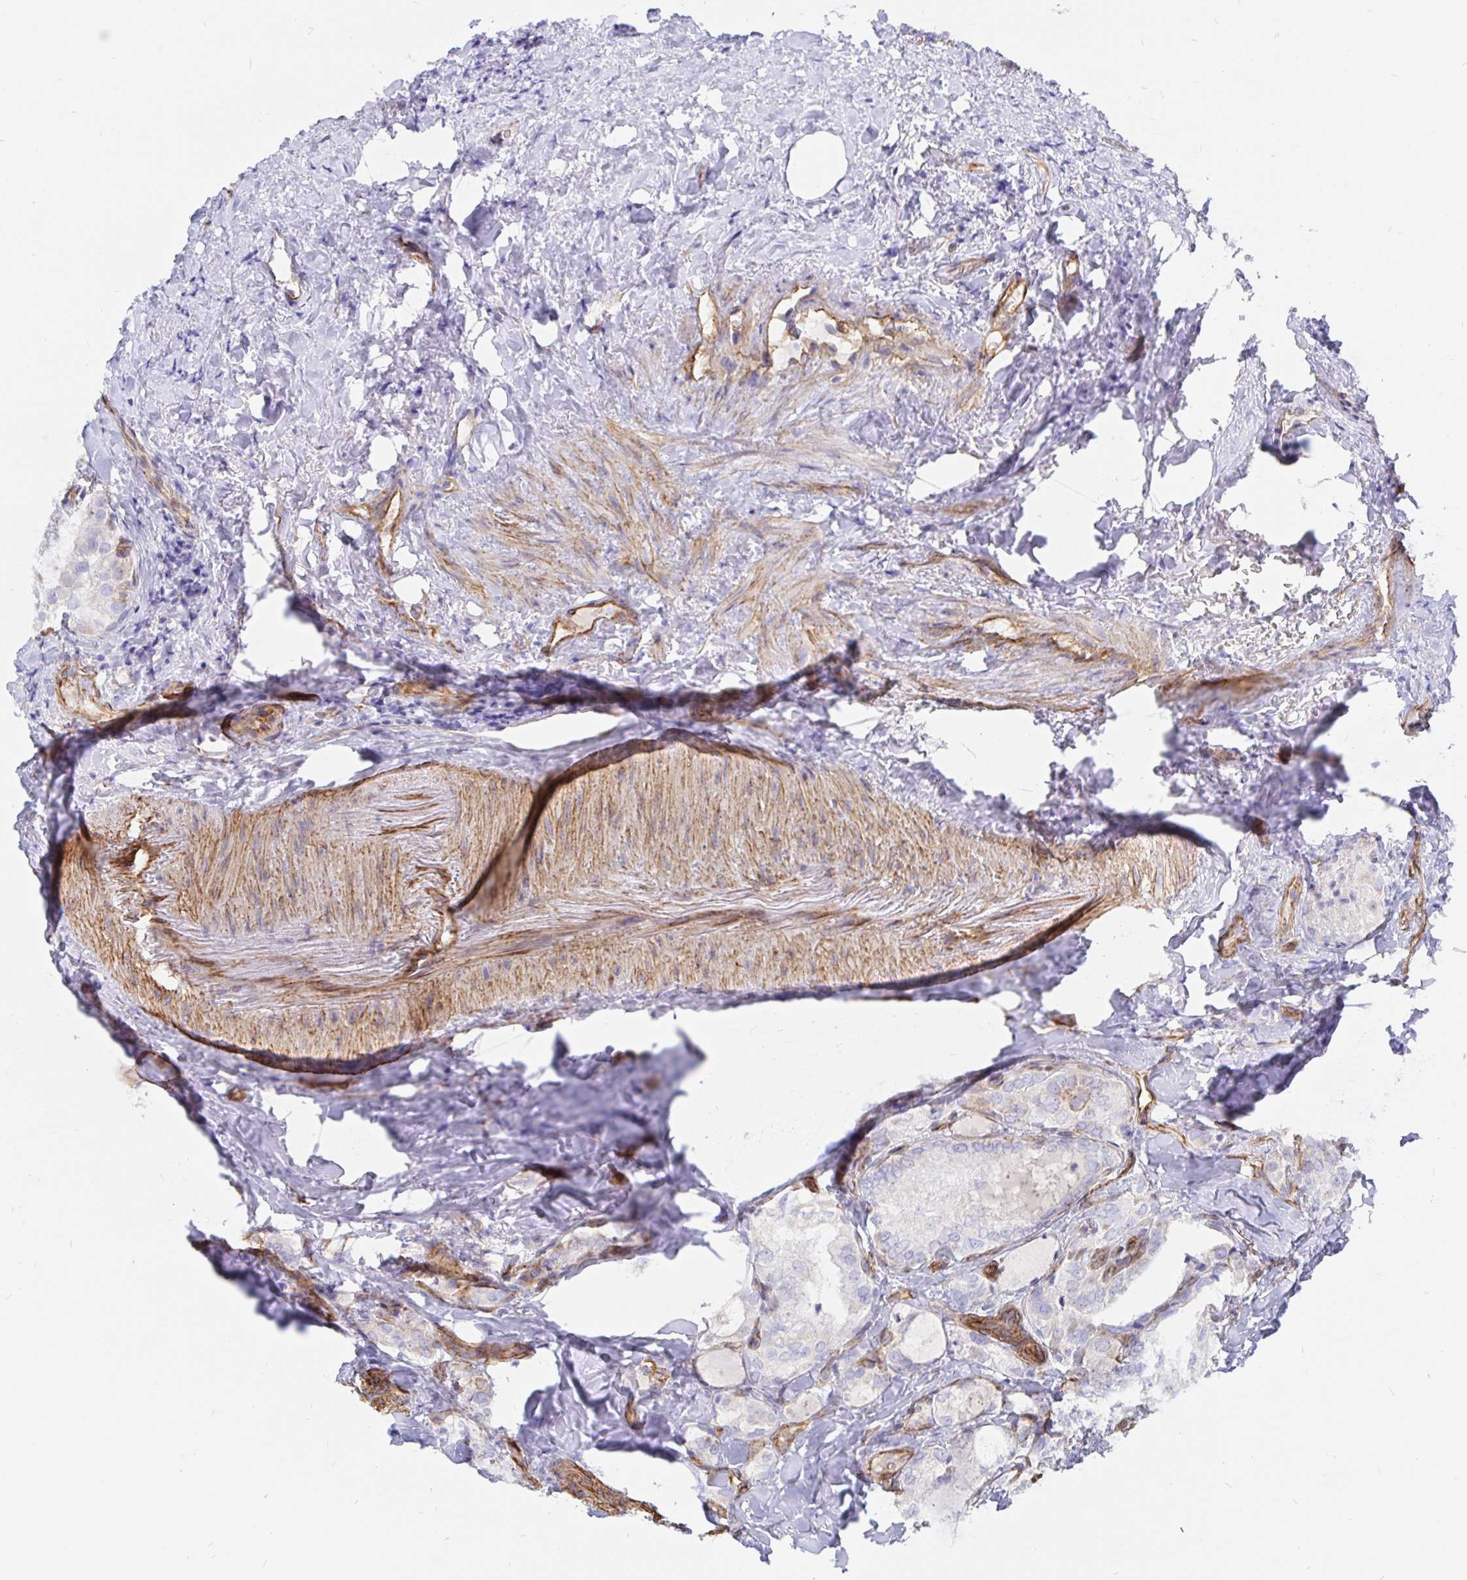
{"staining": {"intensity": "negative", "quantity": "none", "location": "none"}, "tissue": "thyroid cancer", "cell_type": "Tumor cells", "image_type": "cancer", "snomed": [{"axis": "morphology", "description": "Papillary adenocarcinoma, NOS"}, {"axis": "topography", "description": "Thyroid gland"}], "caption": "The micrograph displays no staining of tumor cells in thyroid papillary adenocarcinoma.", "gene": "COX16", "patient": {"sex": "female", "age": 75}}